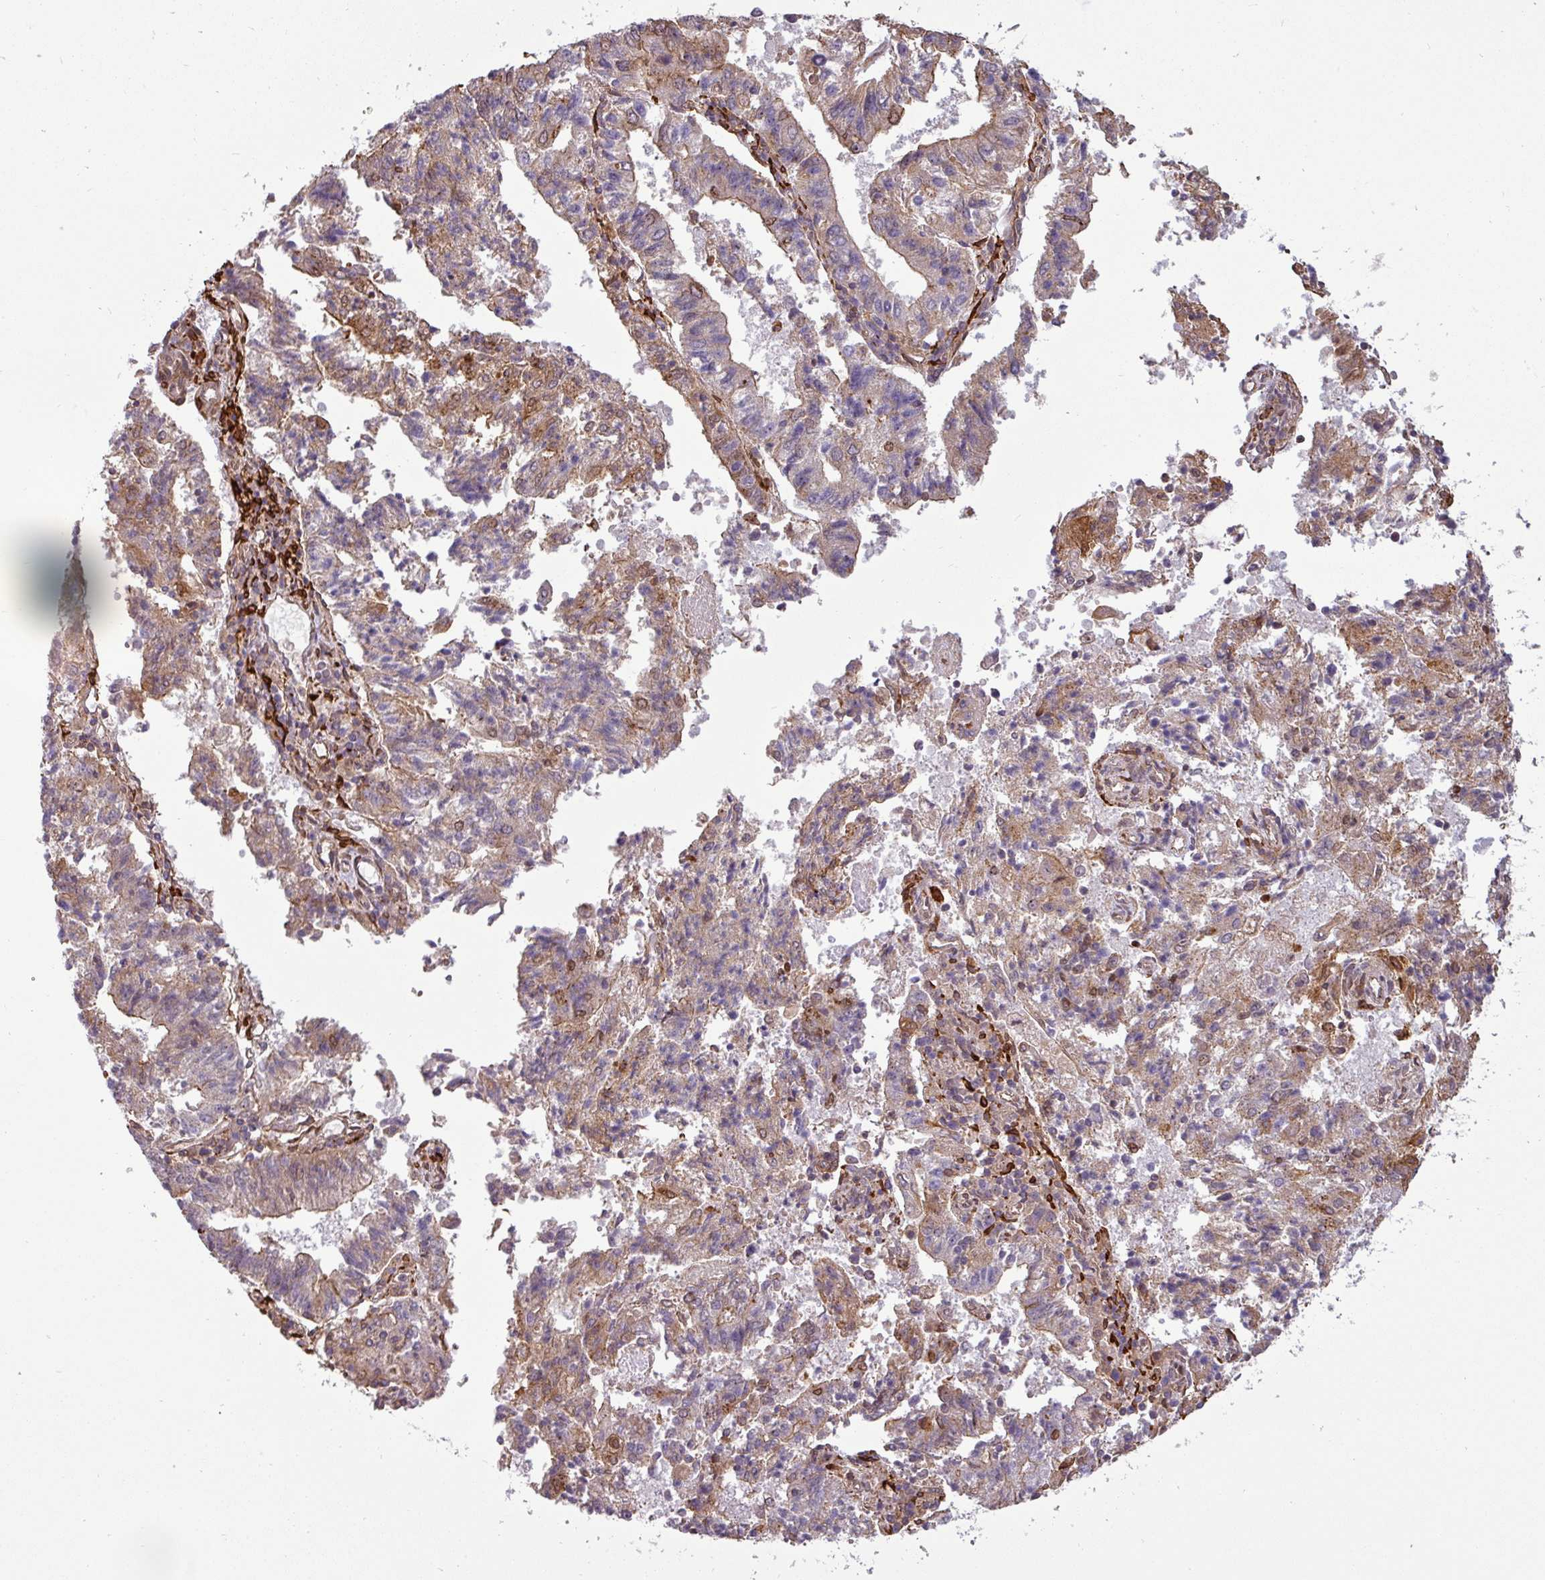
{"staining": {"intensity": "moderate", "quantity": "<25%", "location": "cytoplasmic/membranous"}, "tissue": "endometrial cancer", "cell_type": "Tumor cells", "image_type": "cancer", "snomed": [{"axis": "morphology", "description": "Adenocarcinoma, NOS"}, {"axis": "topography", "description": "Endometrium"}], "caption": "There is low levels of moderate cytoplasmic/membranous positivity in tumor cells of endometrial cancer, as demonstrated by immunohistochemical staining (brown color).", "gene": "ZNF835", "patient": {"sex": "female", "age": 82}}